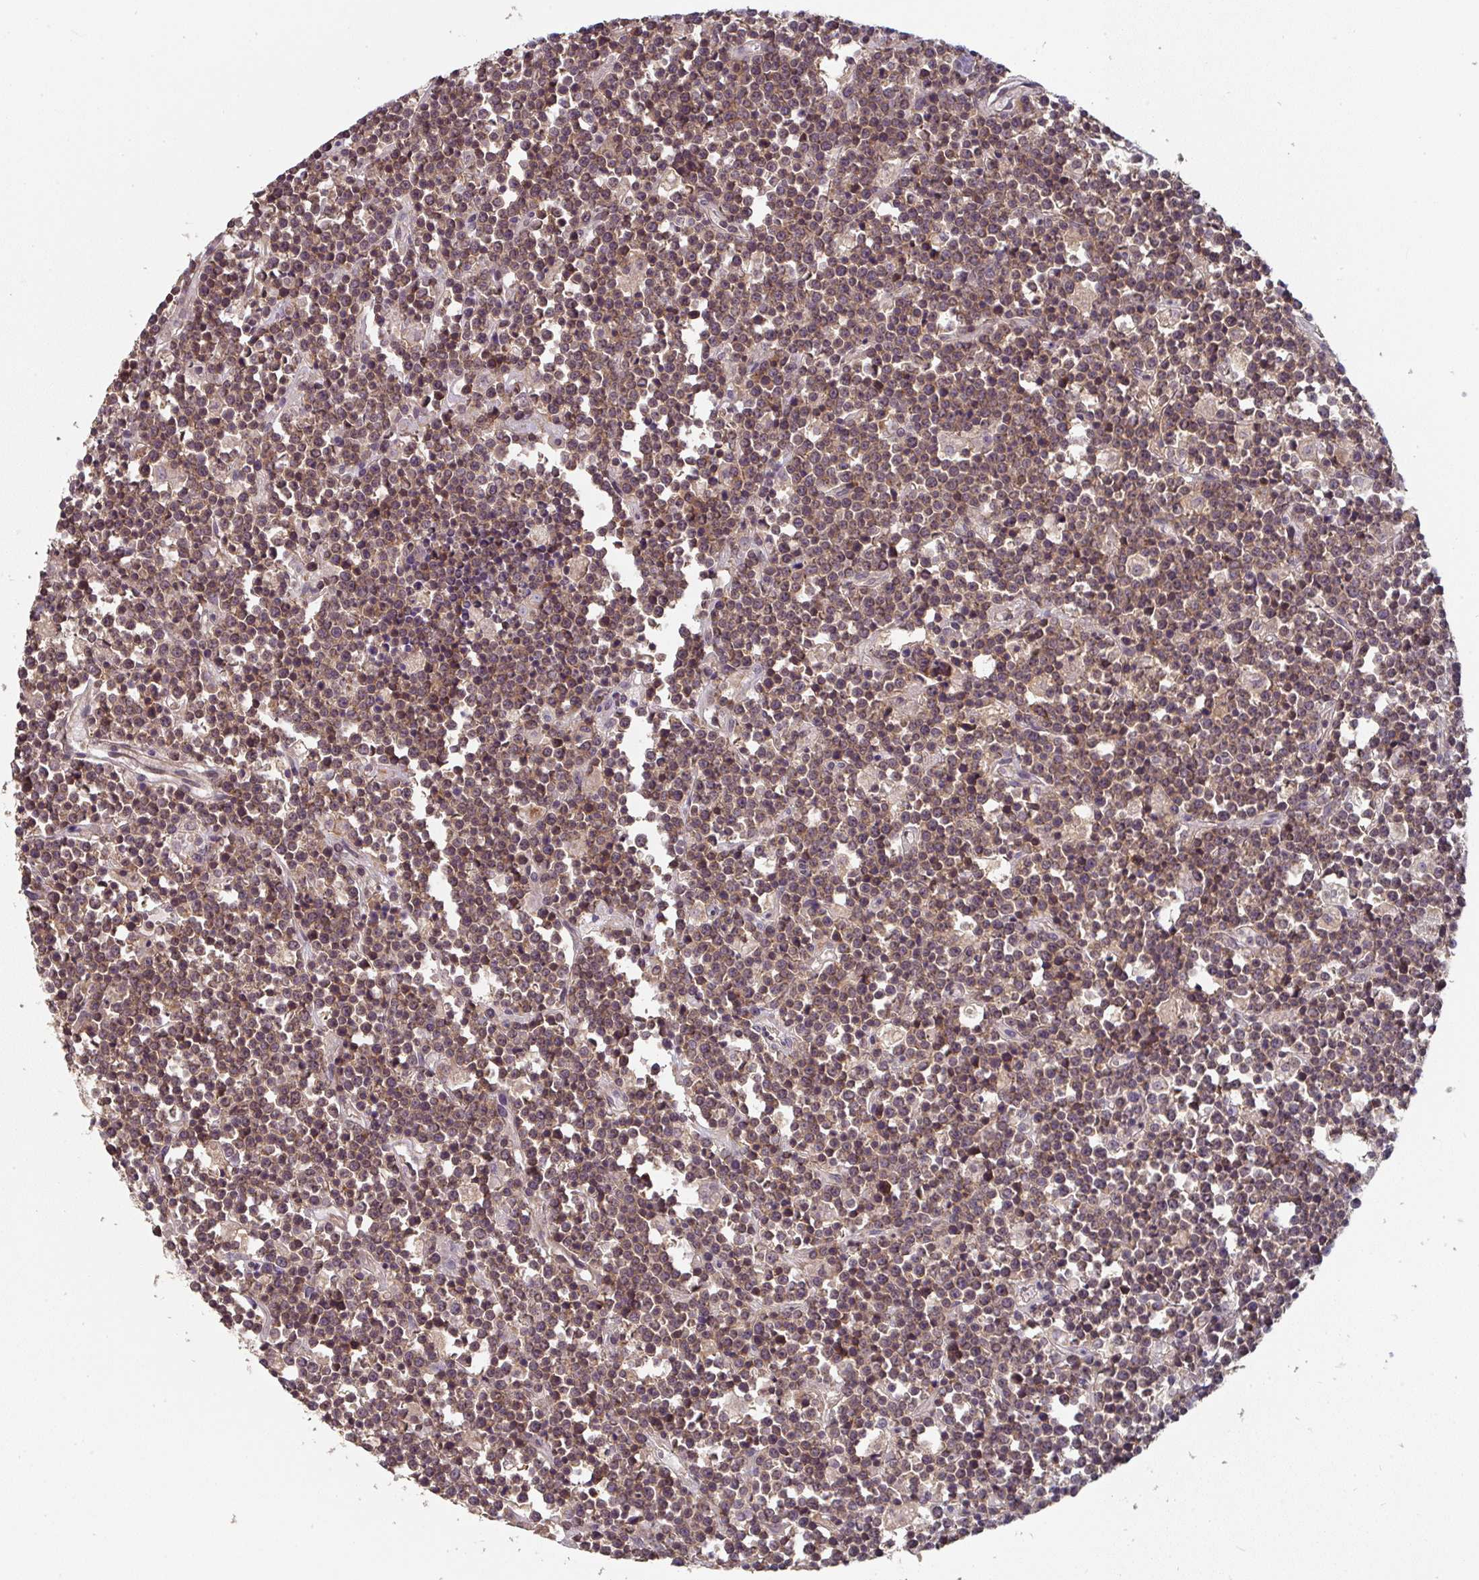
{"staining": {"intensity": "moderate", "quantity": ">75%", "location": "cytoplasmic/membranous,nuclear"}, "tissue": "lymphoma", "cell_type": "Tumor cells", "image_type": "cancer", "snomed": [{"axis": "morphology", "description": "Malignant lymphoma, non-Hodgkin's type, High grade"}, {"axis": "topography", "description": "Ovary"}], "caption": "Lymphoma stained with a brown dye shows moderate cytoplasmic/membranous and nuclear positive expression in about >75% of tumor cells.", "gene": "RANGRF", "patient": {"sex": "female", "age": 56}}